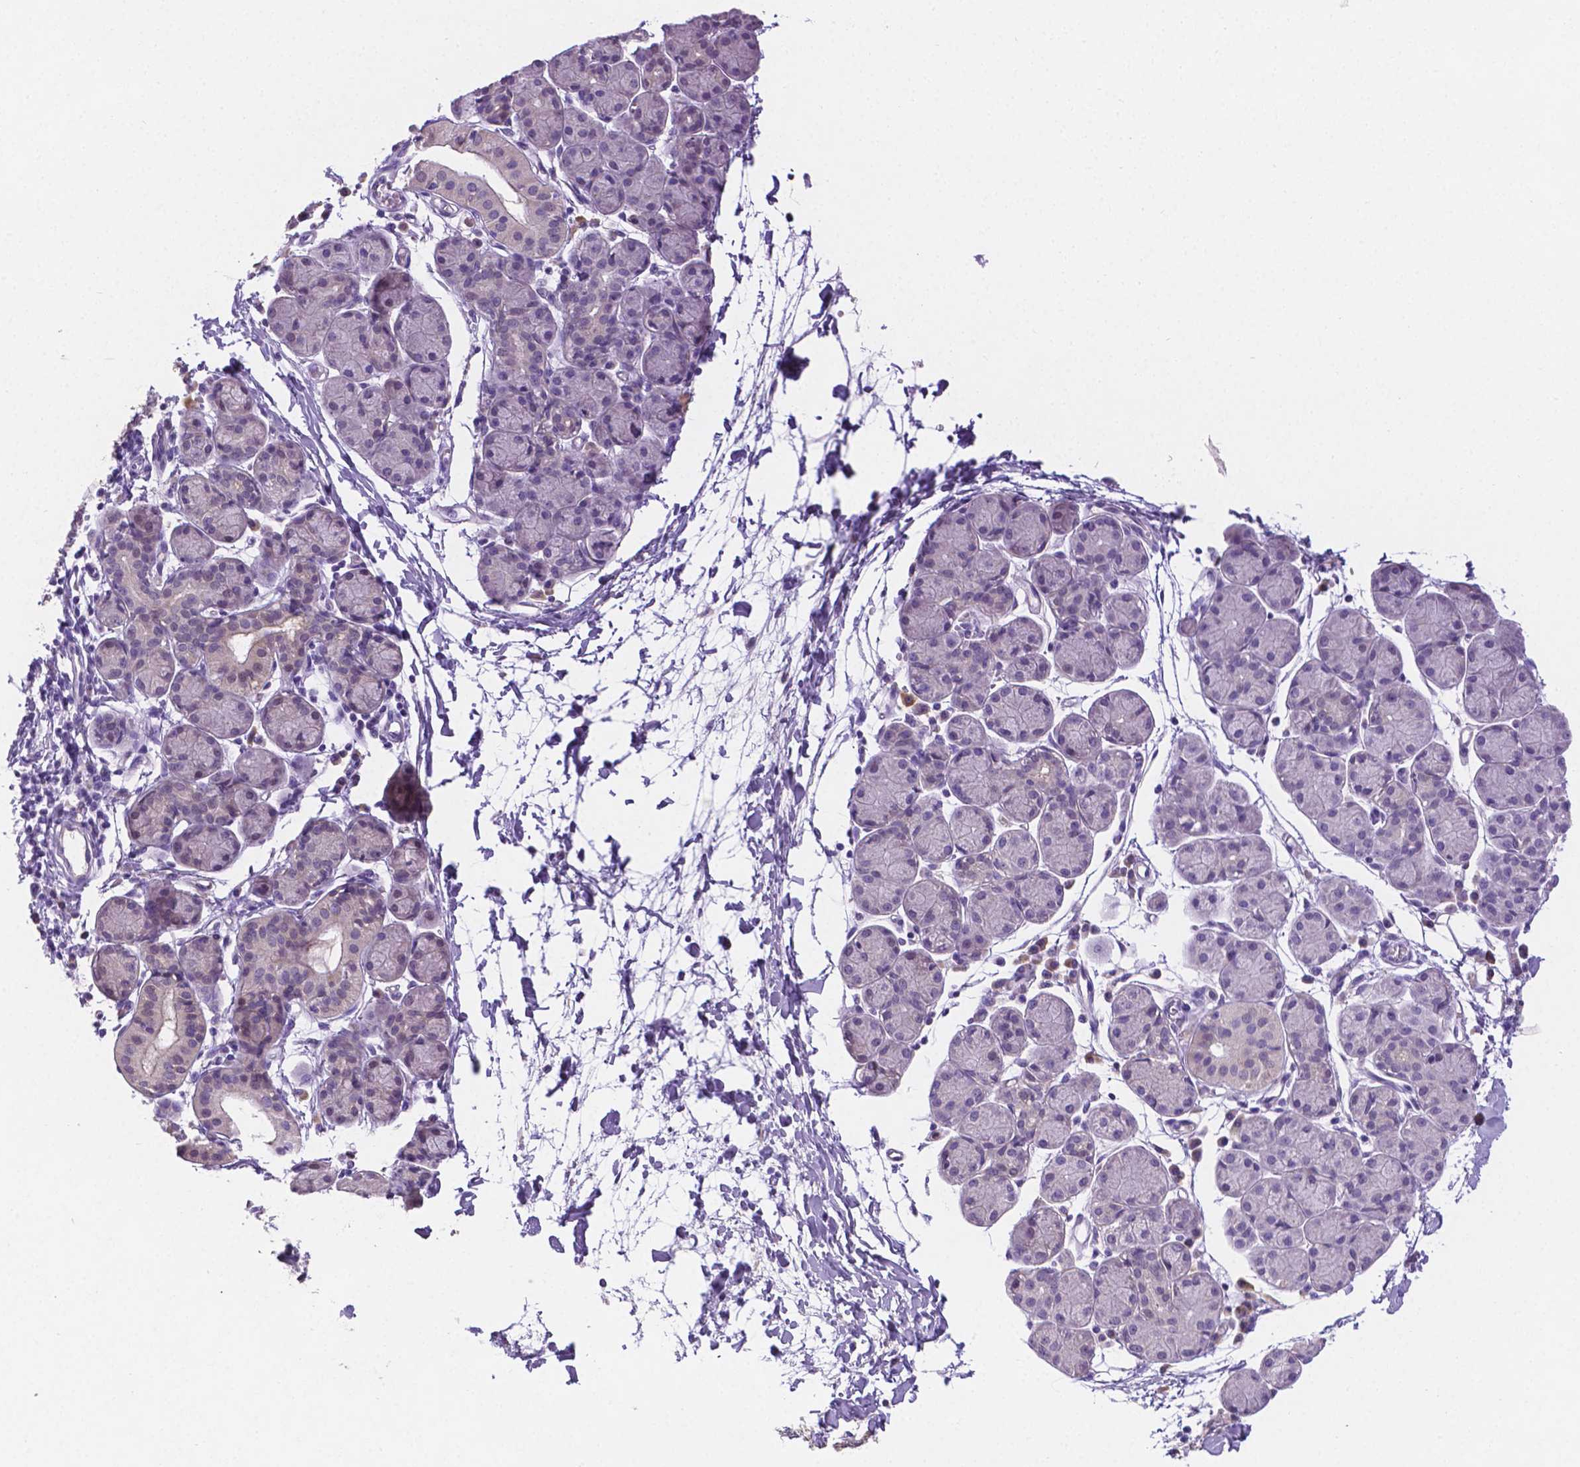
{"staining": {"intensity": "negative", "quantity": "none", "location": "none"}, "tissue": "salivary gland", "cell_type": "Glandular cells", "image_type": "normal", "snomed": [{"axis": "morphology", "description": "Normal tissue, NOS"}, {"axis": "morphology", "description": "Inflammation, NOS"}, {"axis": "topography", "description": "Lymph node"}, {"axis": "topography", "description": "Salivary gland"}], "caption": "Immunohistochemistry histopathology image of normal human salivary gland stained for a protein (brown), which displays no expression in glandular cells. (DAB IHC with hematoxylin counter stain).", "gene": "NXPH2", "patient": {"sex": "male", "age": 3}}